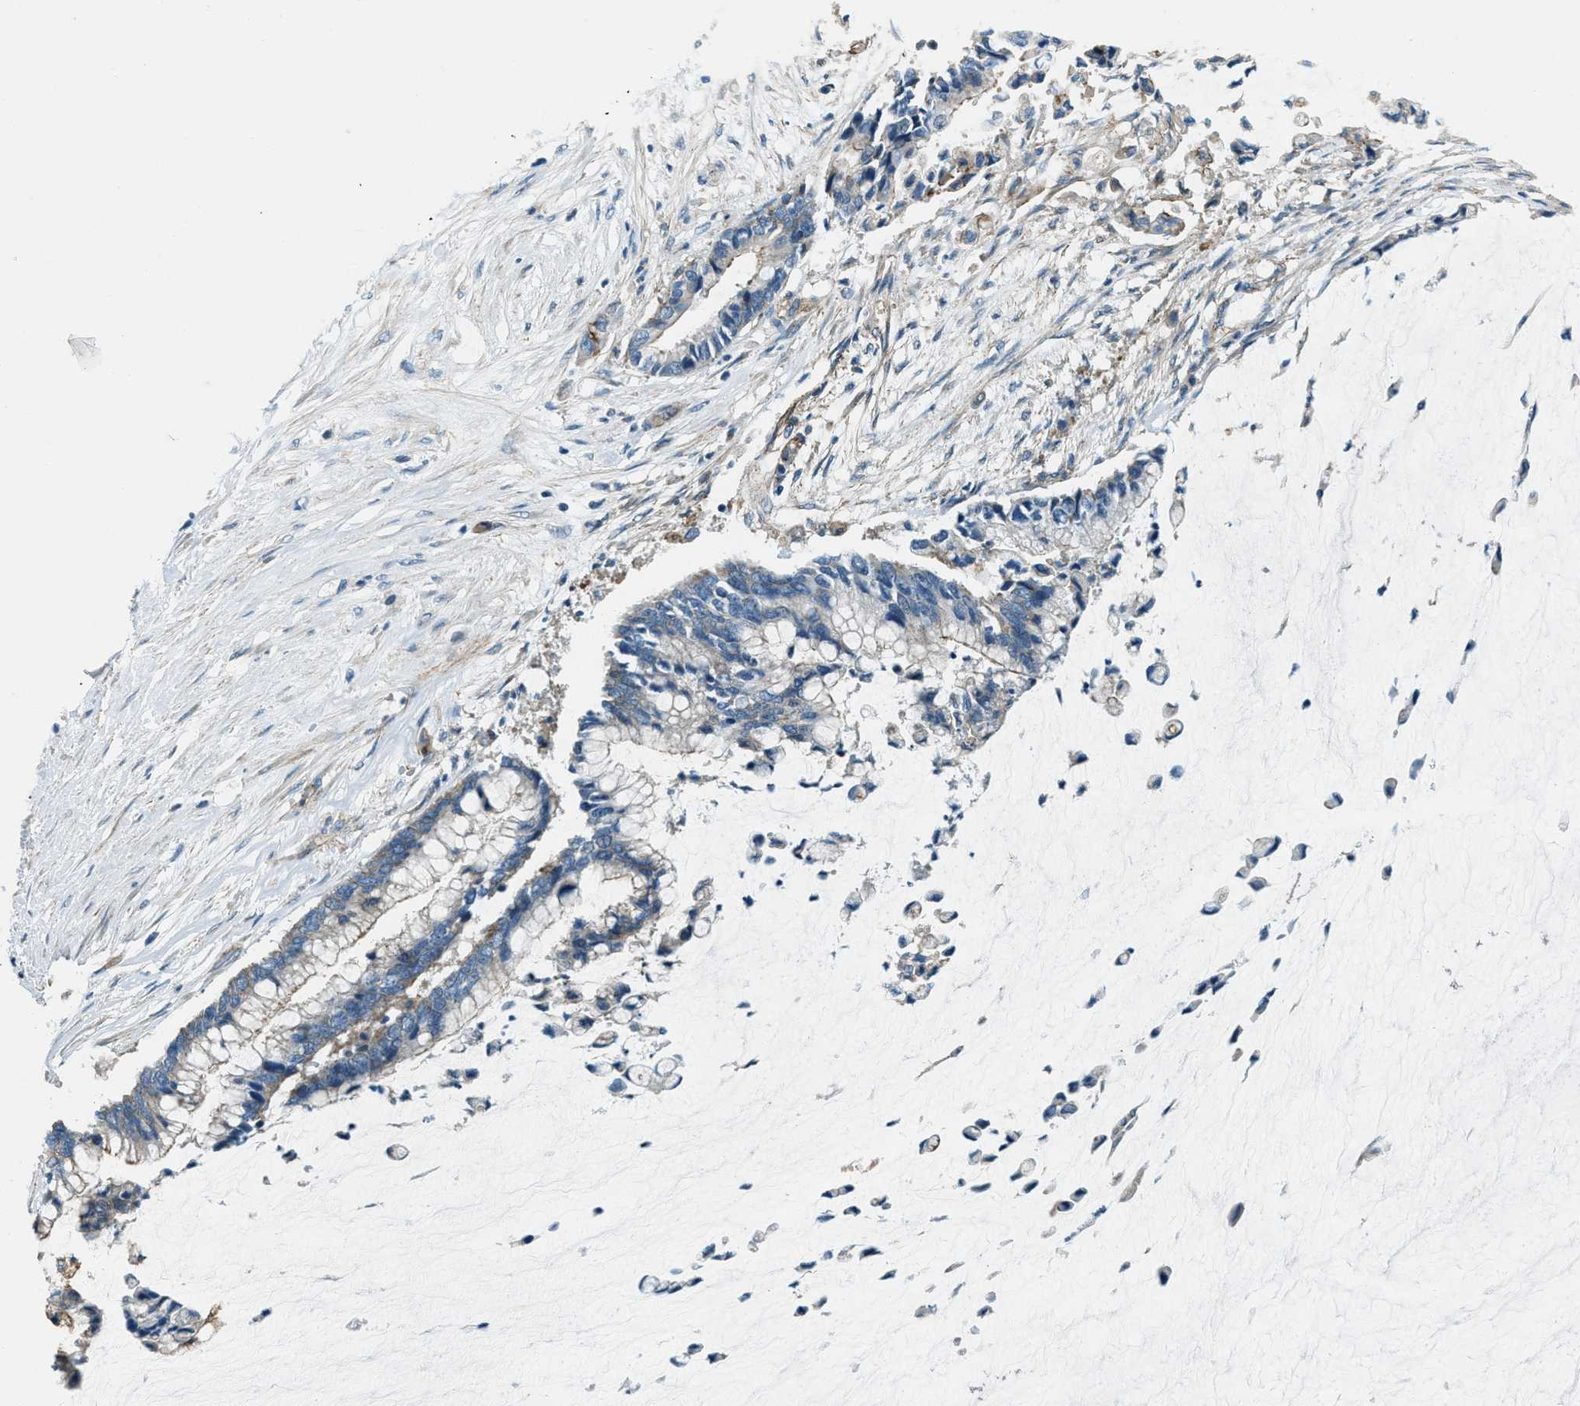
{"staining": {"intensity": "negative", "quantity": "none", "location": "none"}, "tissue": "pancreatic cancer", "cell_type": "Tumor cells", "image_type": "cancer", "snomed": [{"axis": "morphology", "description": "Adenocarcinoma, NOS"}, {"axis": "topography", "description": "Pancreas"}], "caption": "This is an immunohistochemistry (IHC) image of pancreatic cancer. There is no positivity in tumor cells.", "gene": "SVIL", "patient": {"sex": "male", "age": 41}}